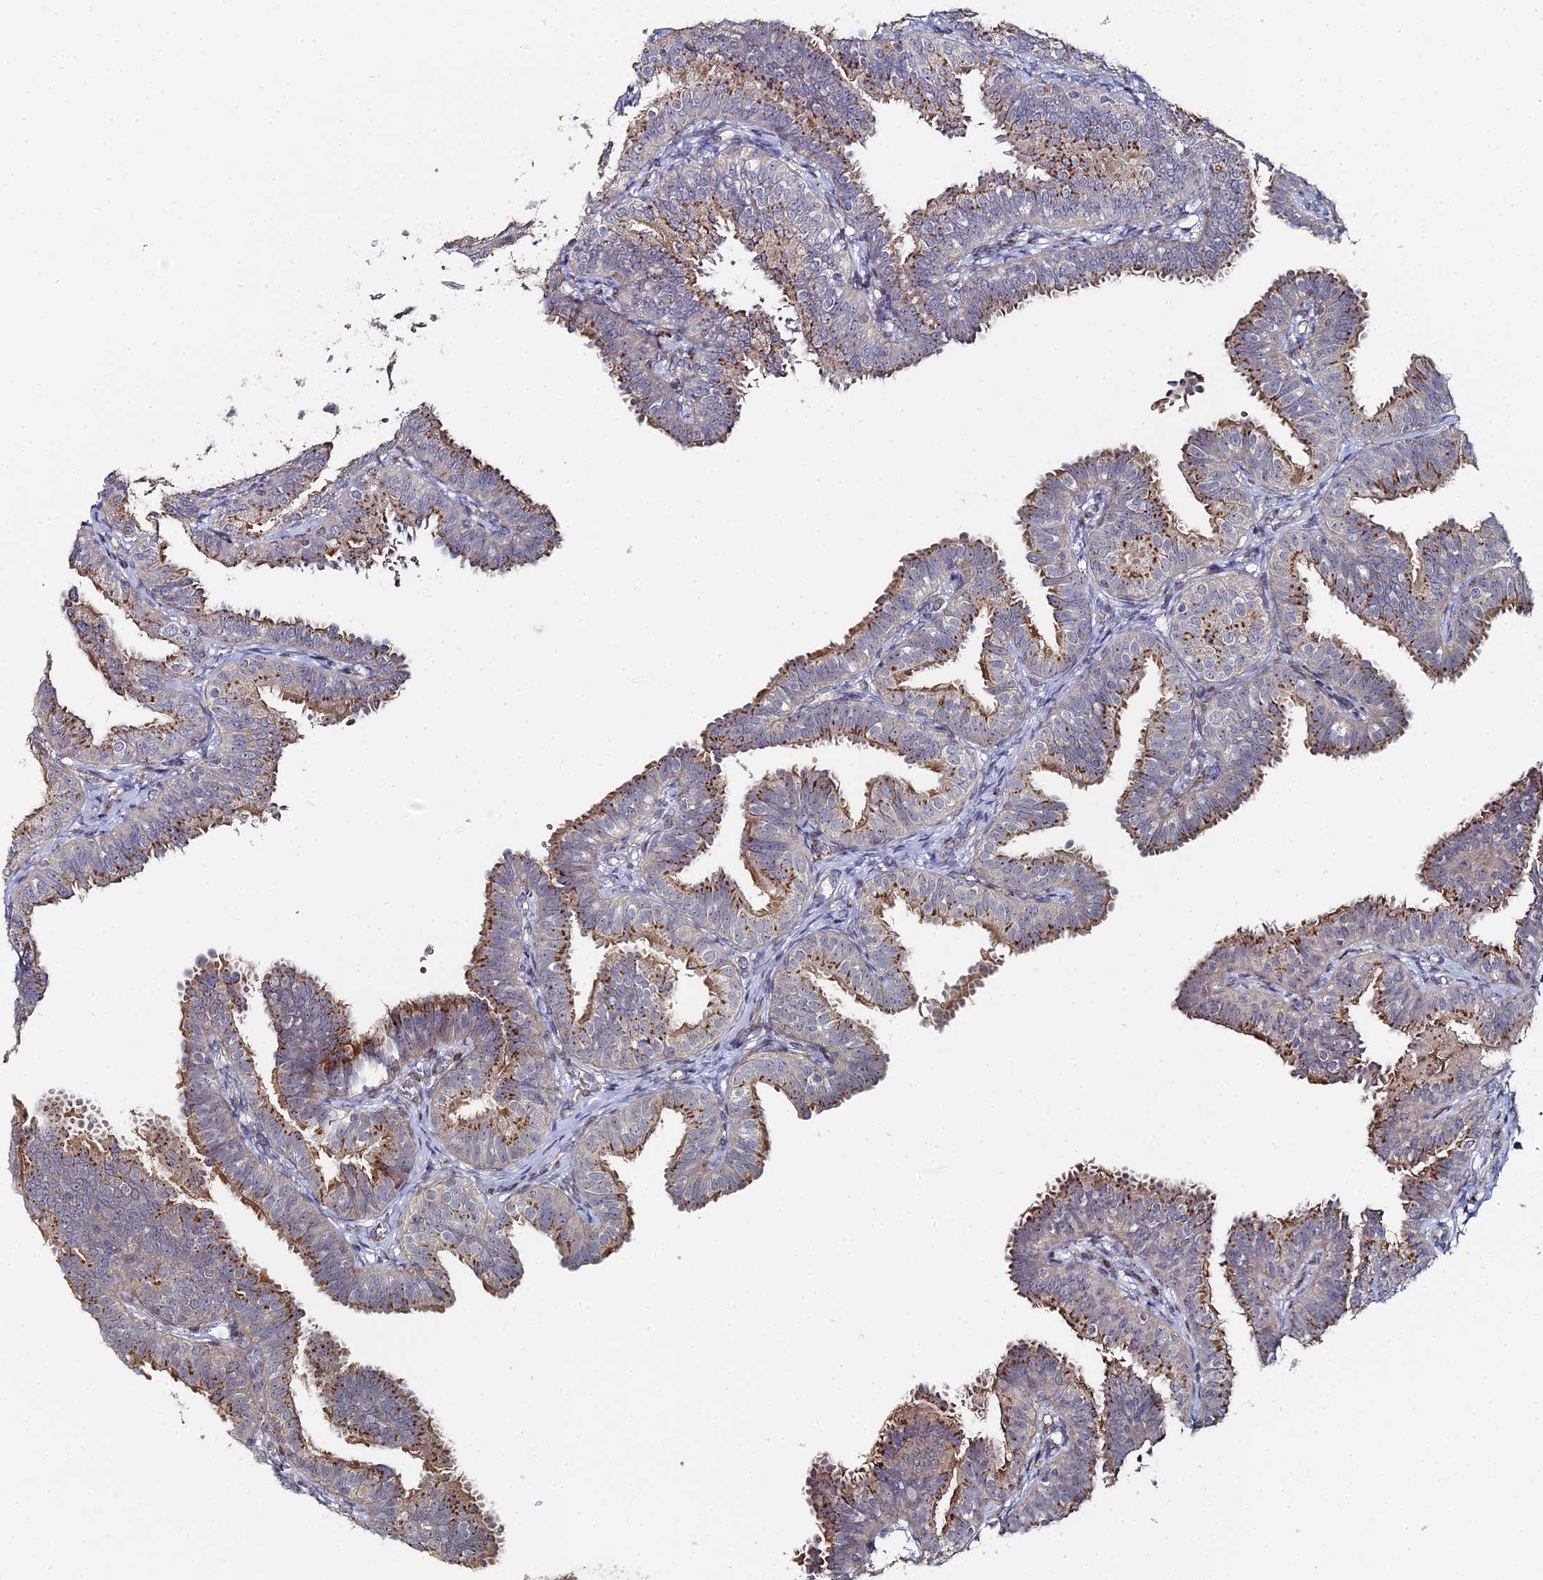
{"staining": {"intensity": "moderate", "quantity": ">75%", "location": "cytoplasmic/membranous"}, "tissue": "fallopian tube", "cell_type": "Glandular cells", "image_type": "normal", "snomed": [{"axis": "morphology", "description": "Normal tissue, NOS"}, {"axis": "topography", "description": "Fallopian tube"}], "caption": "Immunohistochemistry histopathology image of unremarkable fallopian tube: human fallopian tube stained using immunohistochemistry exhibits medium levels of moderate protein expression localized specifically in the cytoplasmic/membranous of glandular cells, appearing as a cytoplasmic/membranous brown color.", "gene": "SGMS1", "patient": {"sex": "female", "age": 35}}